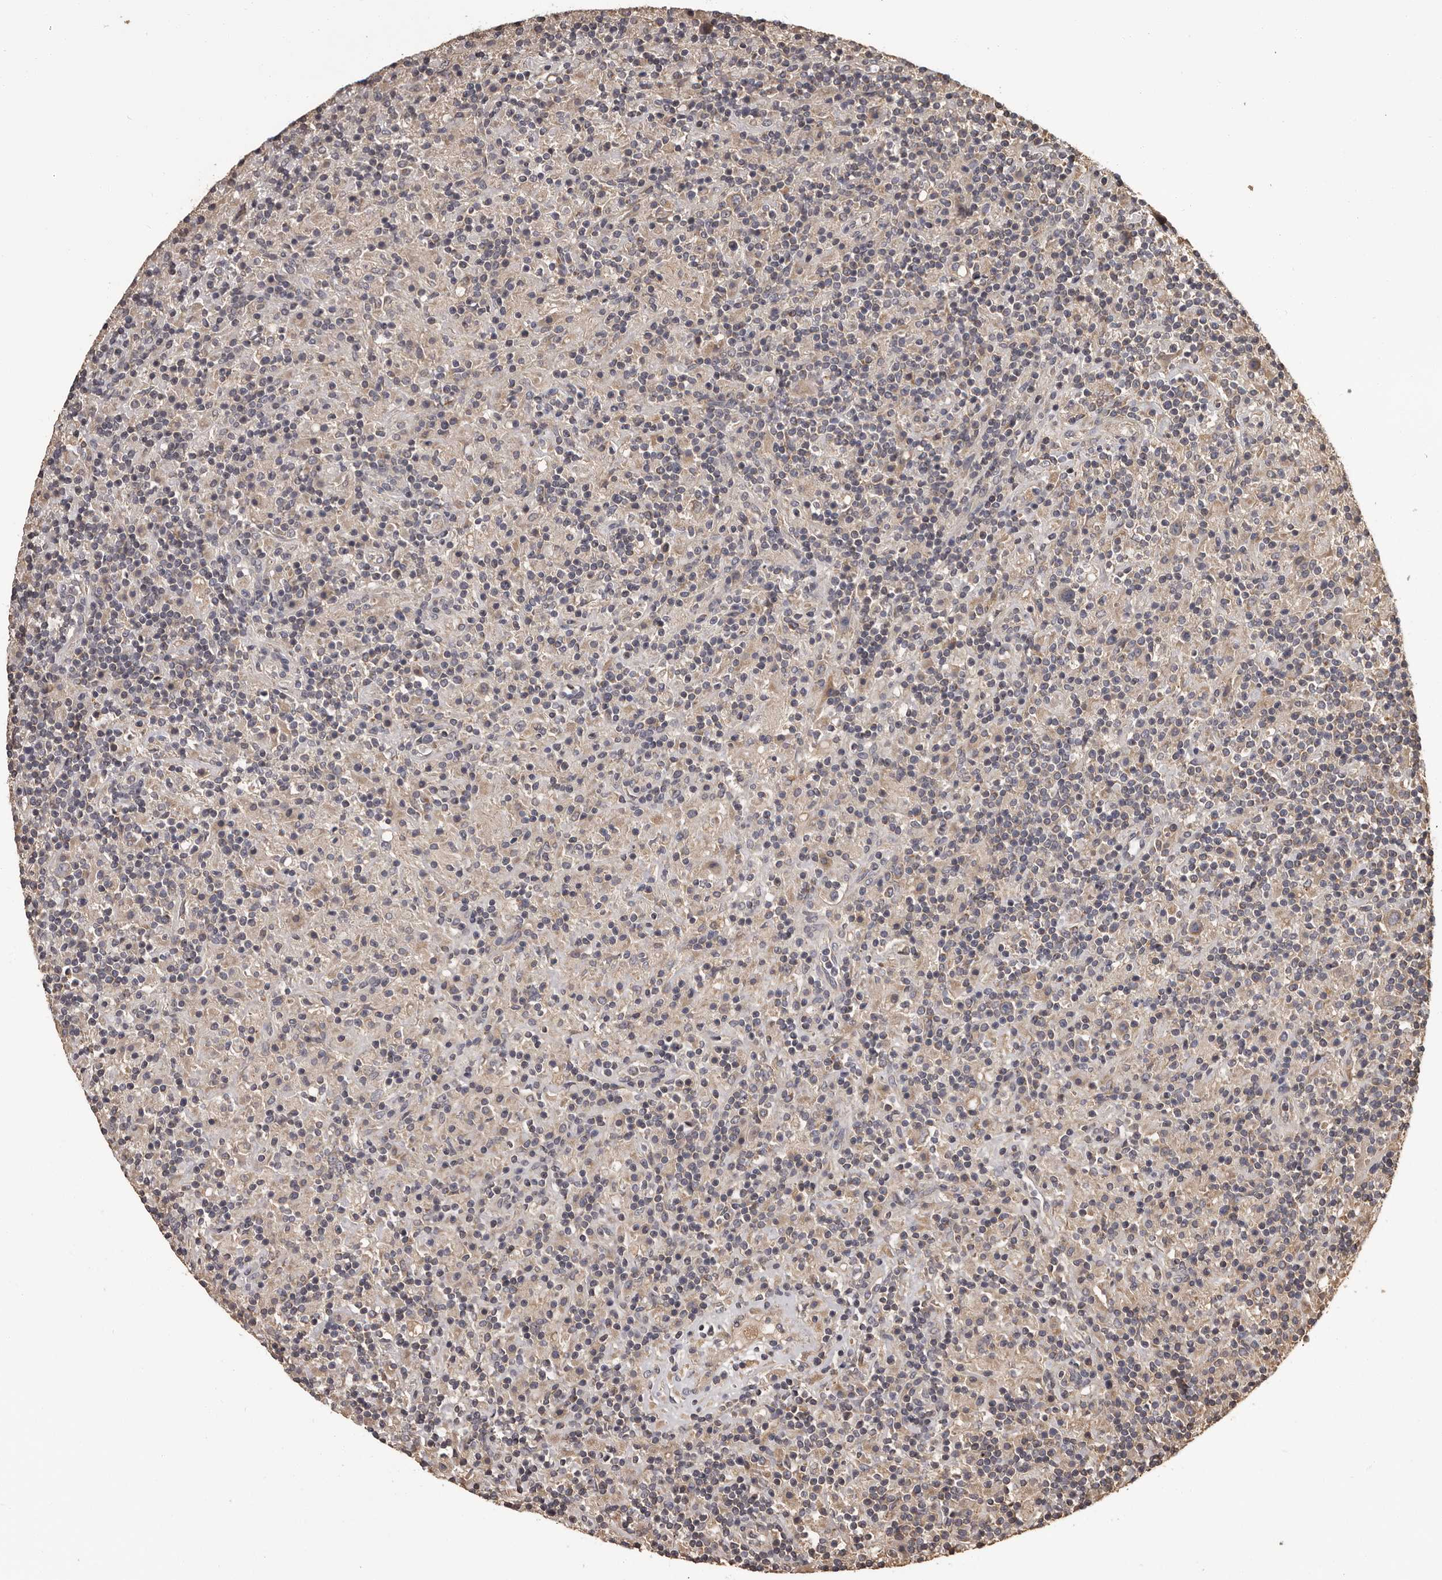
{"staining": {"intensity": "negative", "quantity": "none", "location": "none"}, "tissue": "lymphoma", "cell_type": "Tumor cells", "image_type": "cancer", "snomed": [{"axis": "morphology", "description": "Hodgkin's disease, NOS"}, {"axis": "topography", "description": "Lymph node"}], "caption": "Immunohistochemical staining of Hodgkin's disease displays no significant positivity in tumor cells.", "gene": "MGAT5", "patient": {"sex": "male", "age": 70}}